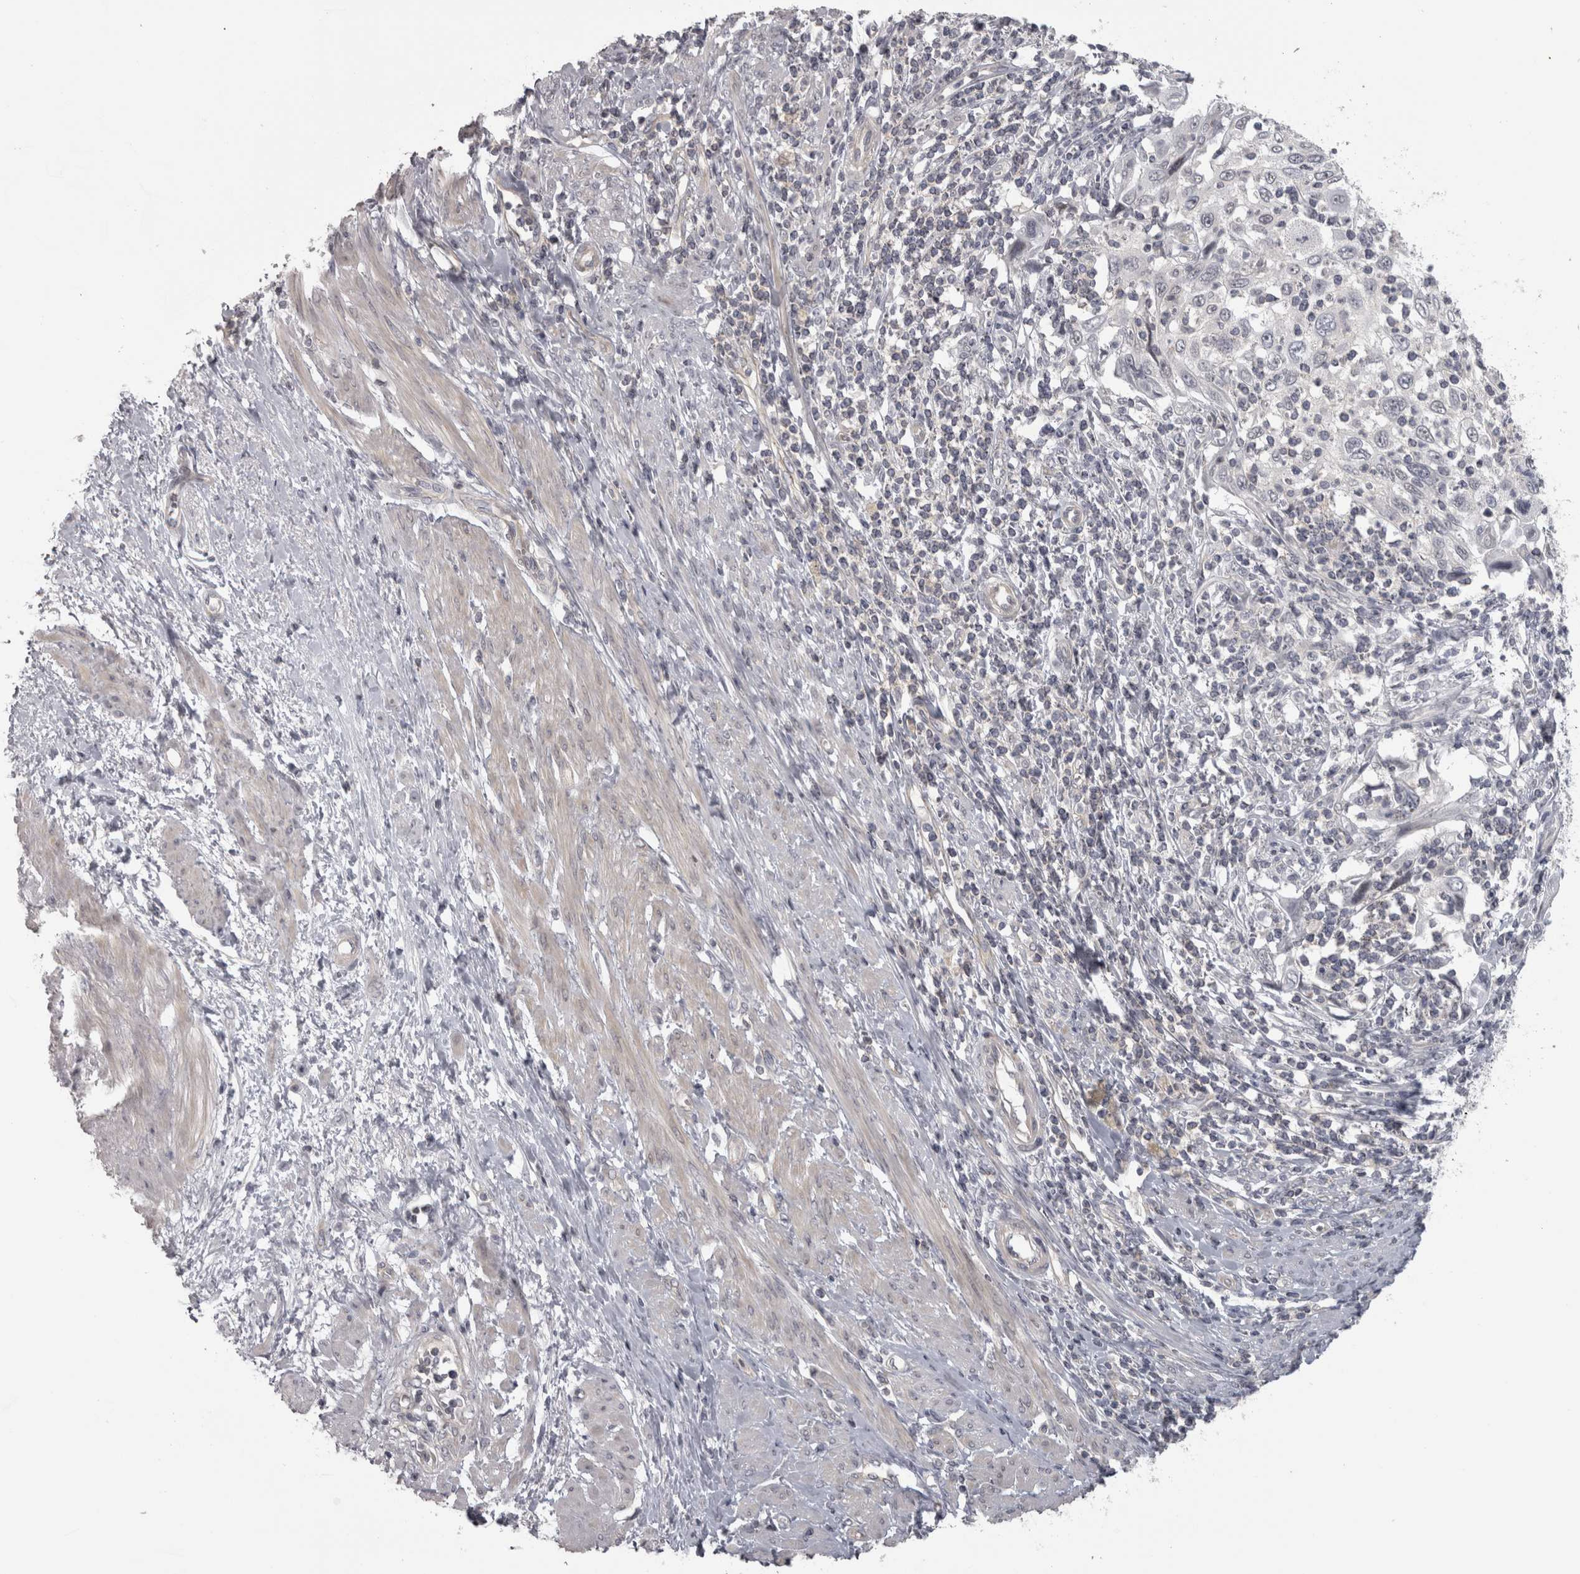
{"staining": {"intensity": "negative", "quantity": "none", "location": "none"}, "tissue": "cervical cancer", "cell_type": "Tumor cells", "image_type": "cancer", "snomed": [{"axis": "morphology", "description": "Squamous cell carcinoma, NOS"}, {"axis": "topography", "description": "Cervix"}], "caption": "An IHC histopathology image of cervical cancer is shown. There is no staining in tumor cells of cervical cancer. (Stains: DAB (3,3'-diaminobenzidine) immunohistochemistry with hematoxylin counter stain, Microscopy: brightfield microscopy at high magnification).", "gene": "PPP1R12B", "patient": {"sex": "female", "age": 70}}